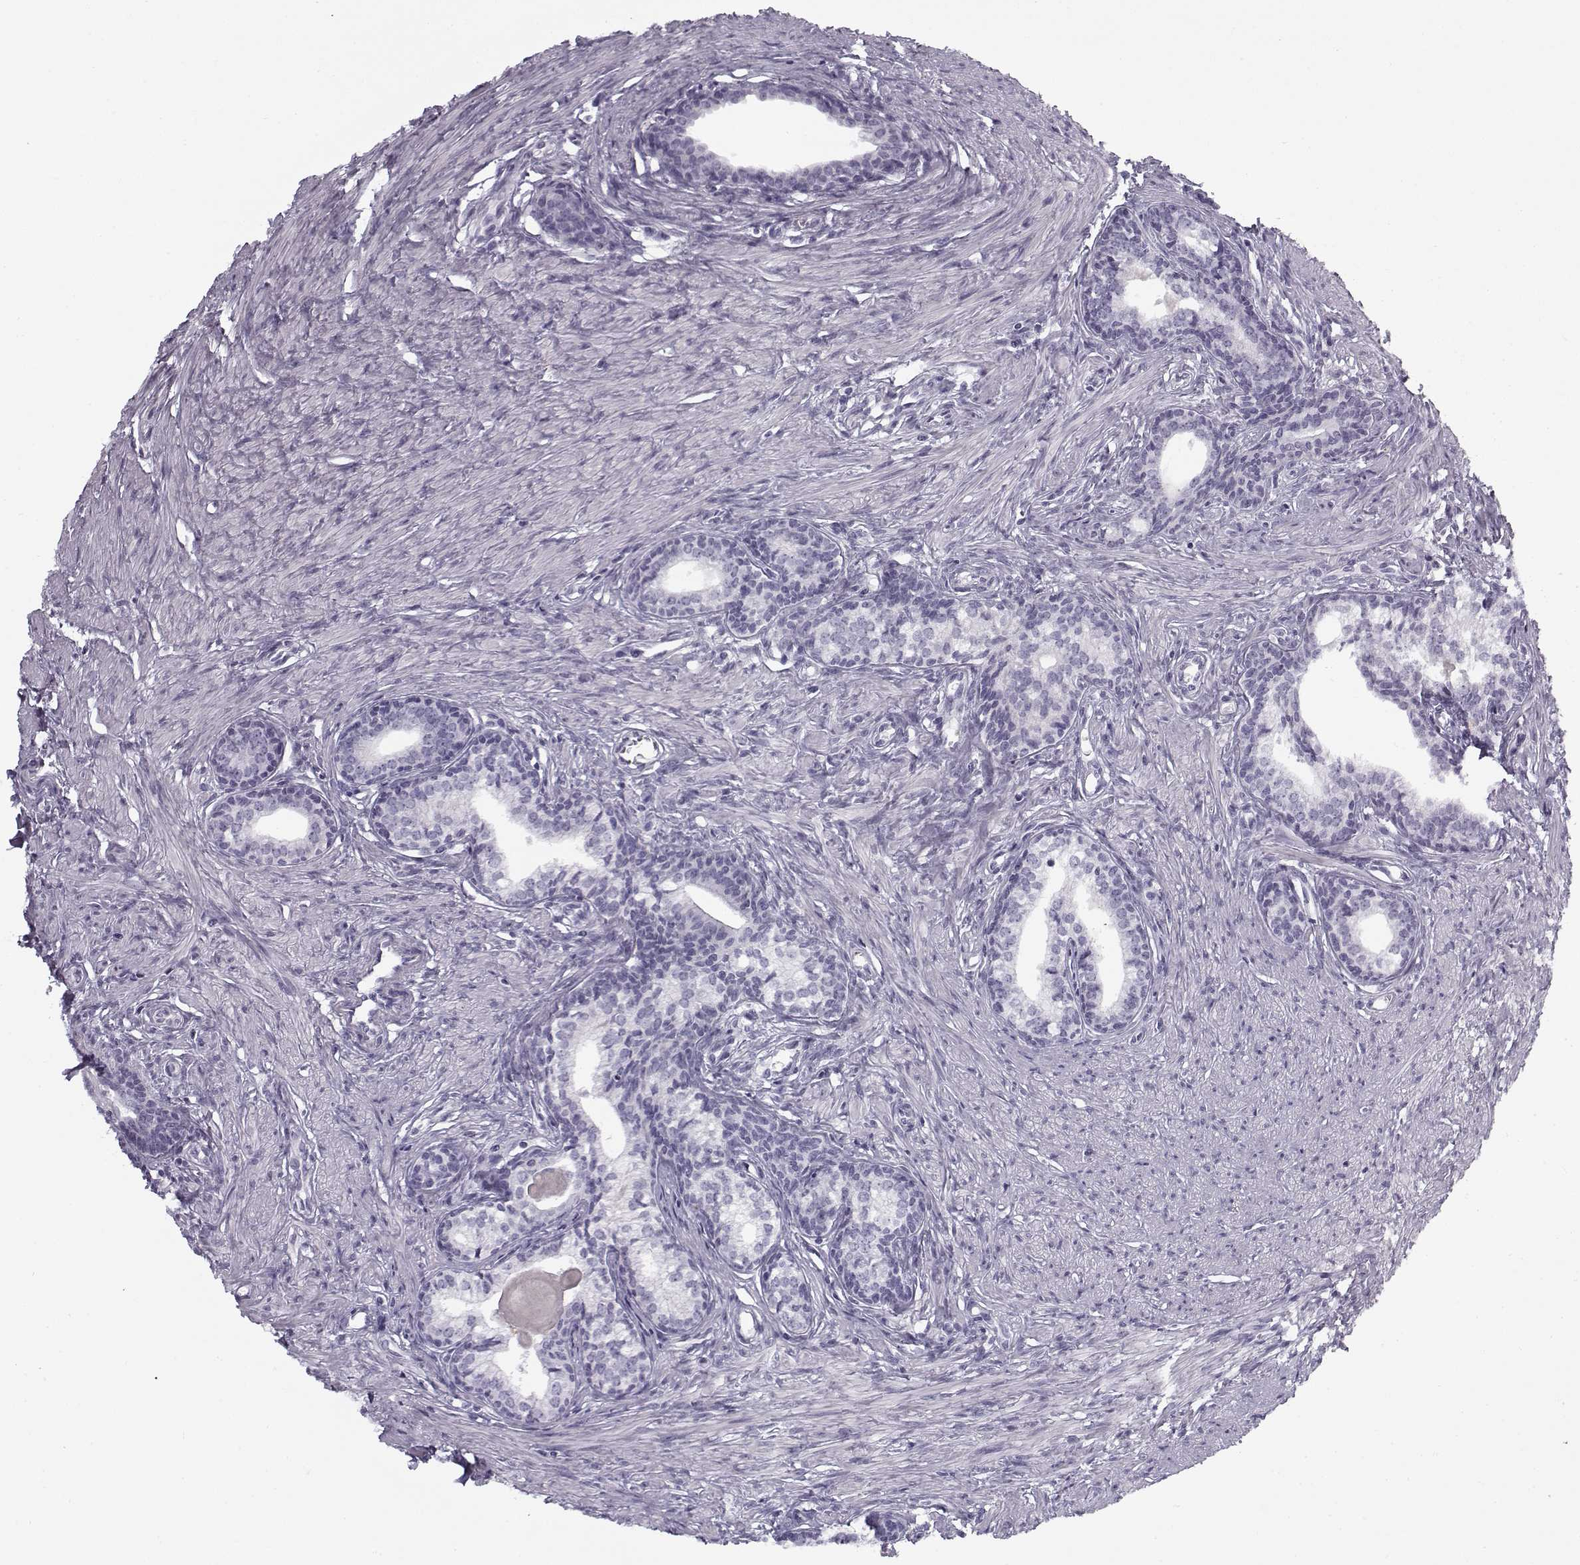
{"staining": {"intensity": "negative", "quantity": "none", "location": "none"}, "tissue": "prostate", "cell_type": "Glandular cells", "image_type": "normal", "snomed": [{"axis": "morphology", "description": "Normal tissue, NOS"}, {"axis": "topography", "description": "Prostate"}], "caption": "Immunohistochemical staining of normal human prostate exhibits no significant expression in glandular cells. (DAB (3,3'-diaminobenzidine) immunohistochemistry, high magnification).", "gene": "SNCA", "patient": {"sex": "male", "age": 60}}